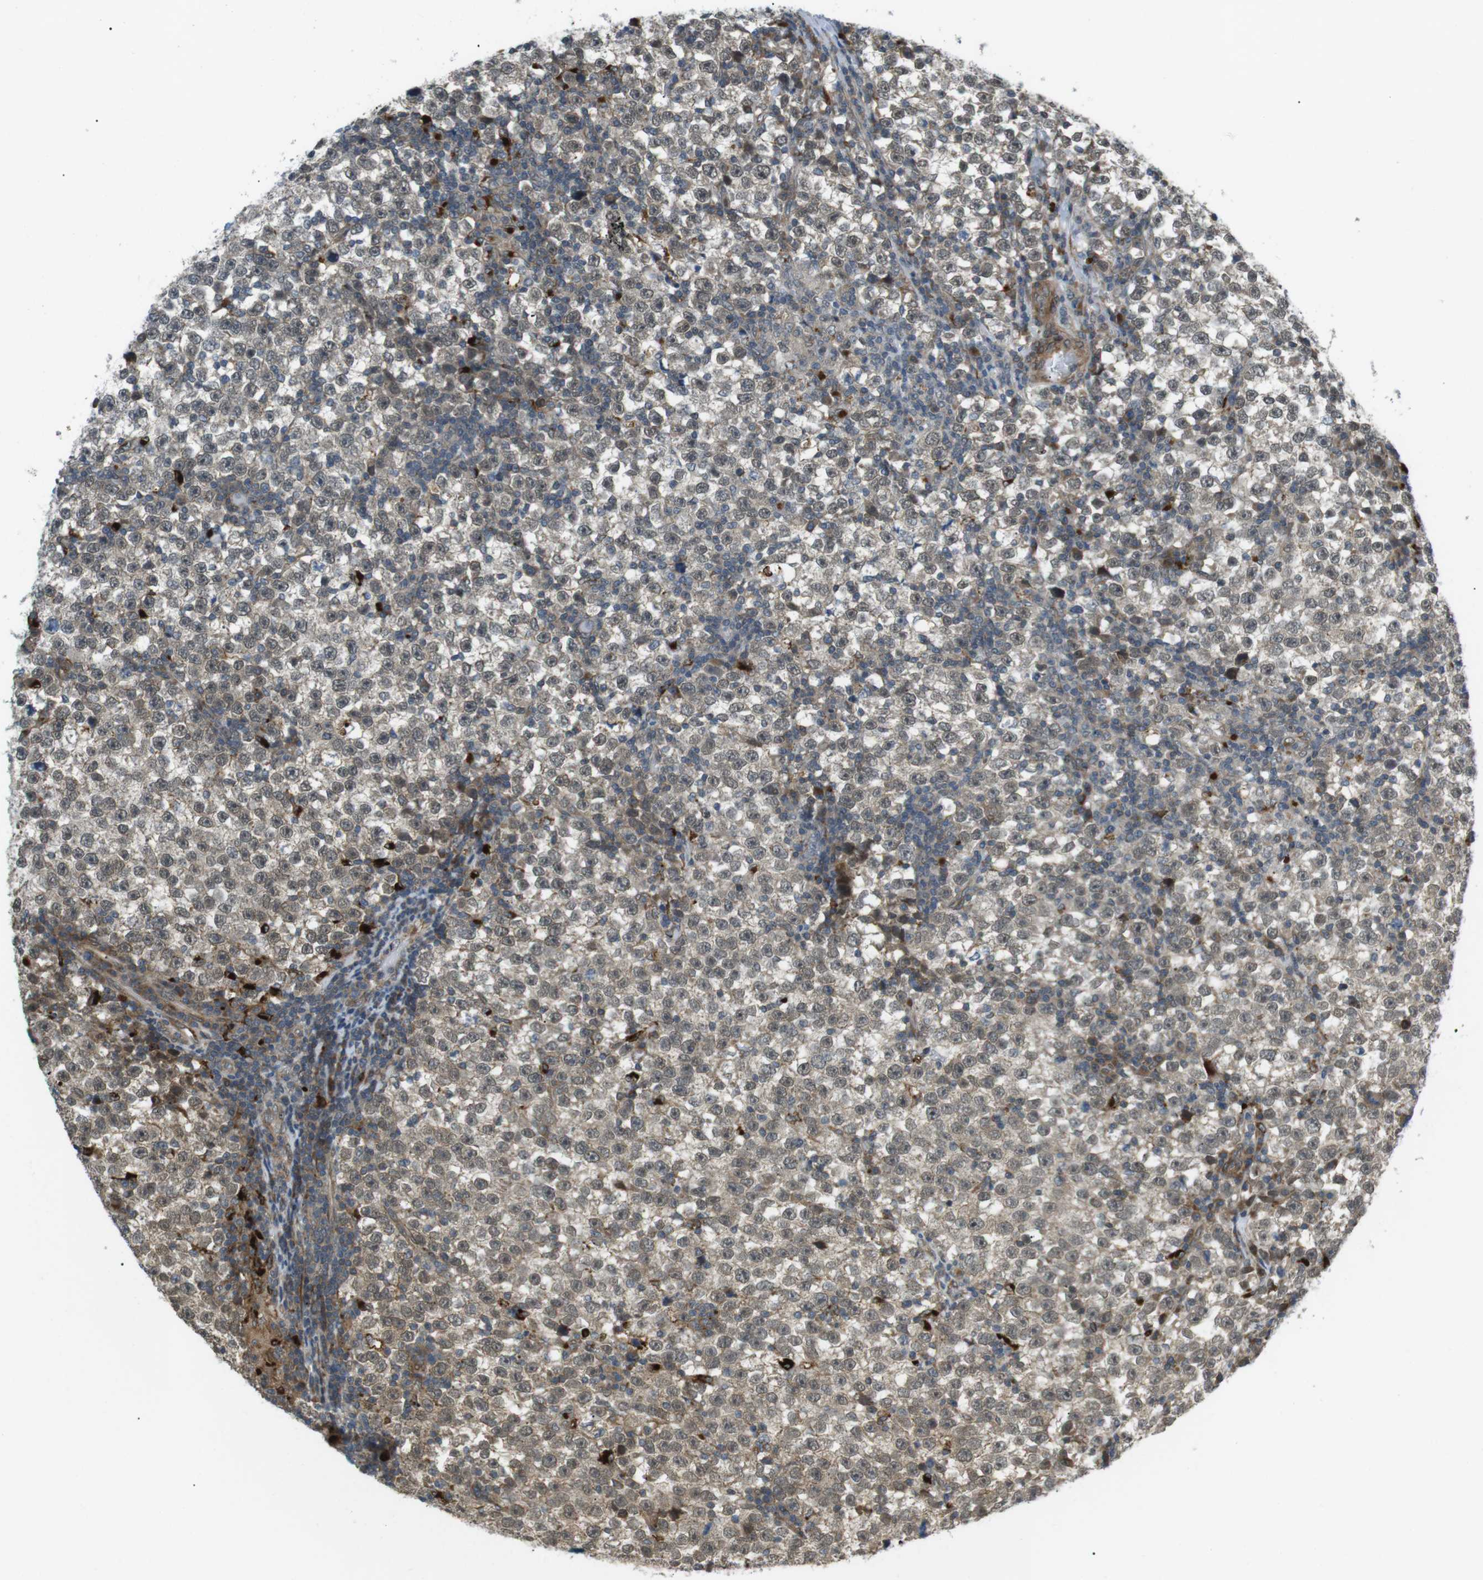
{"staining": {"intensity": "weak", "quantity": "25%-75%", "location": "cytoplasmic/membranous"}, "tissue": "testis cancer", "cell_type": "Tumor cells", "image_type": "cancer", "snomed": [{"axis": "morphology", "description": "Seminoma, NOS"}, {"axis": "topography", "description": "Testis"}], "caption": "Immunohistochemical staining of testis cancer exhibits weak cytoplasmic/membranous protein staining in about 25%-75% of tumor cells.", "gene": "KANK2", "patient": {"sex": "male", "age": 43}}